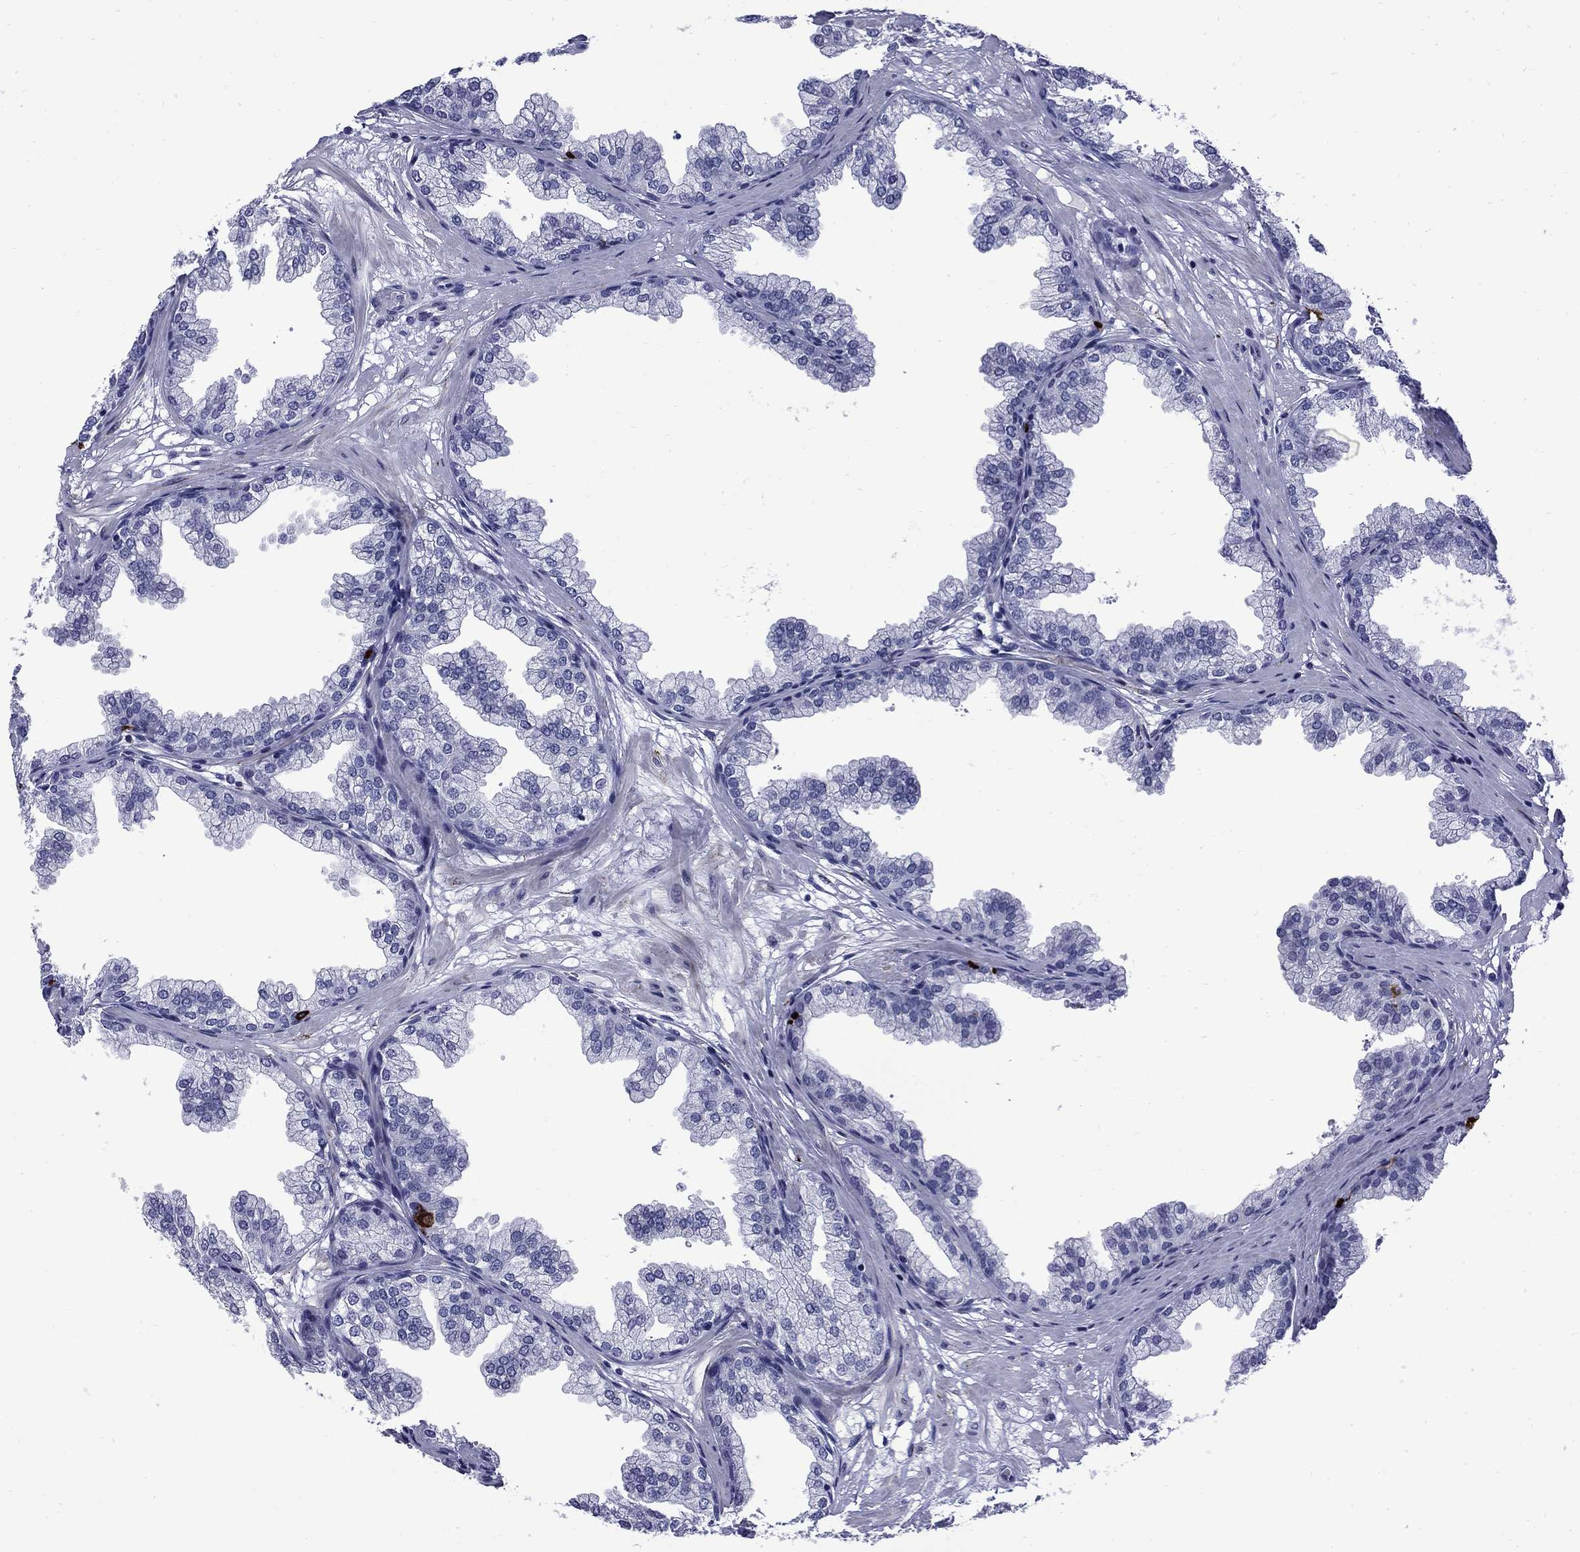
{"staining": {"intensity": "negative", "quantity": "none", "location": "none"}, "tissue": "prostate", "cell_type": "Glandular cells", "image_type": "normal", "snomed": [{"axis": "morphology", "description": "Normal tissue, NOS"}, {"axis": "topography", "description": "Prostate"}], "caption": "This is an IHC micrograph of benign human prostate. There is no expression in glandular cells.", "gene": "MGARP", "patient": {"sex": "male", "age": 37}}